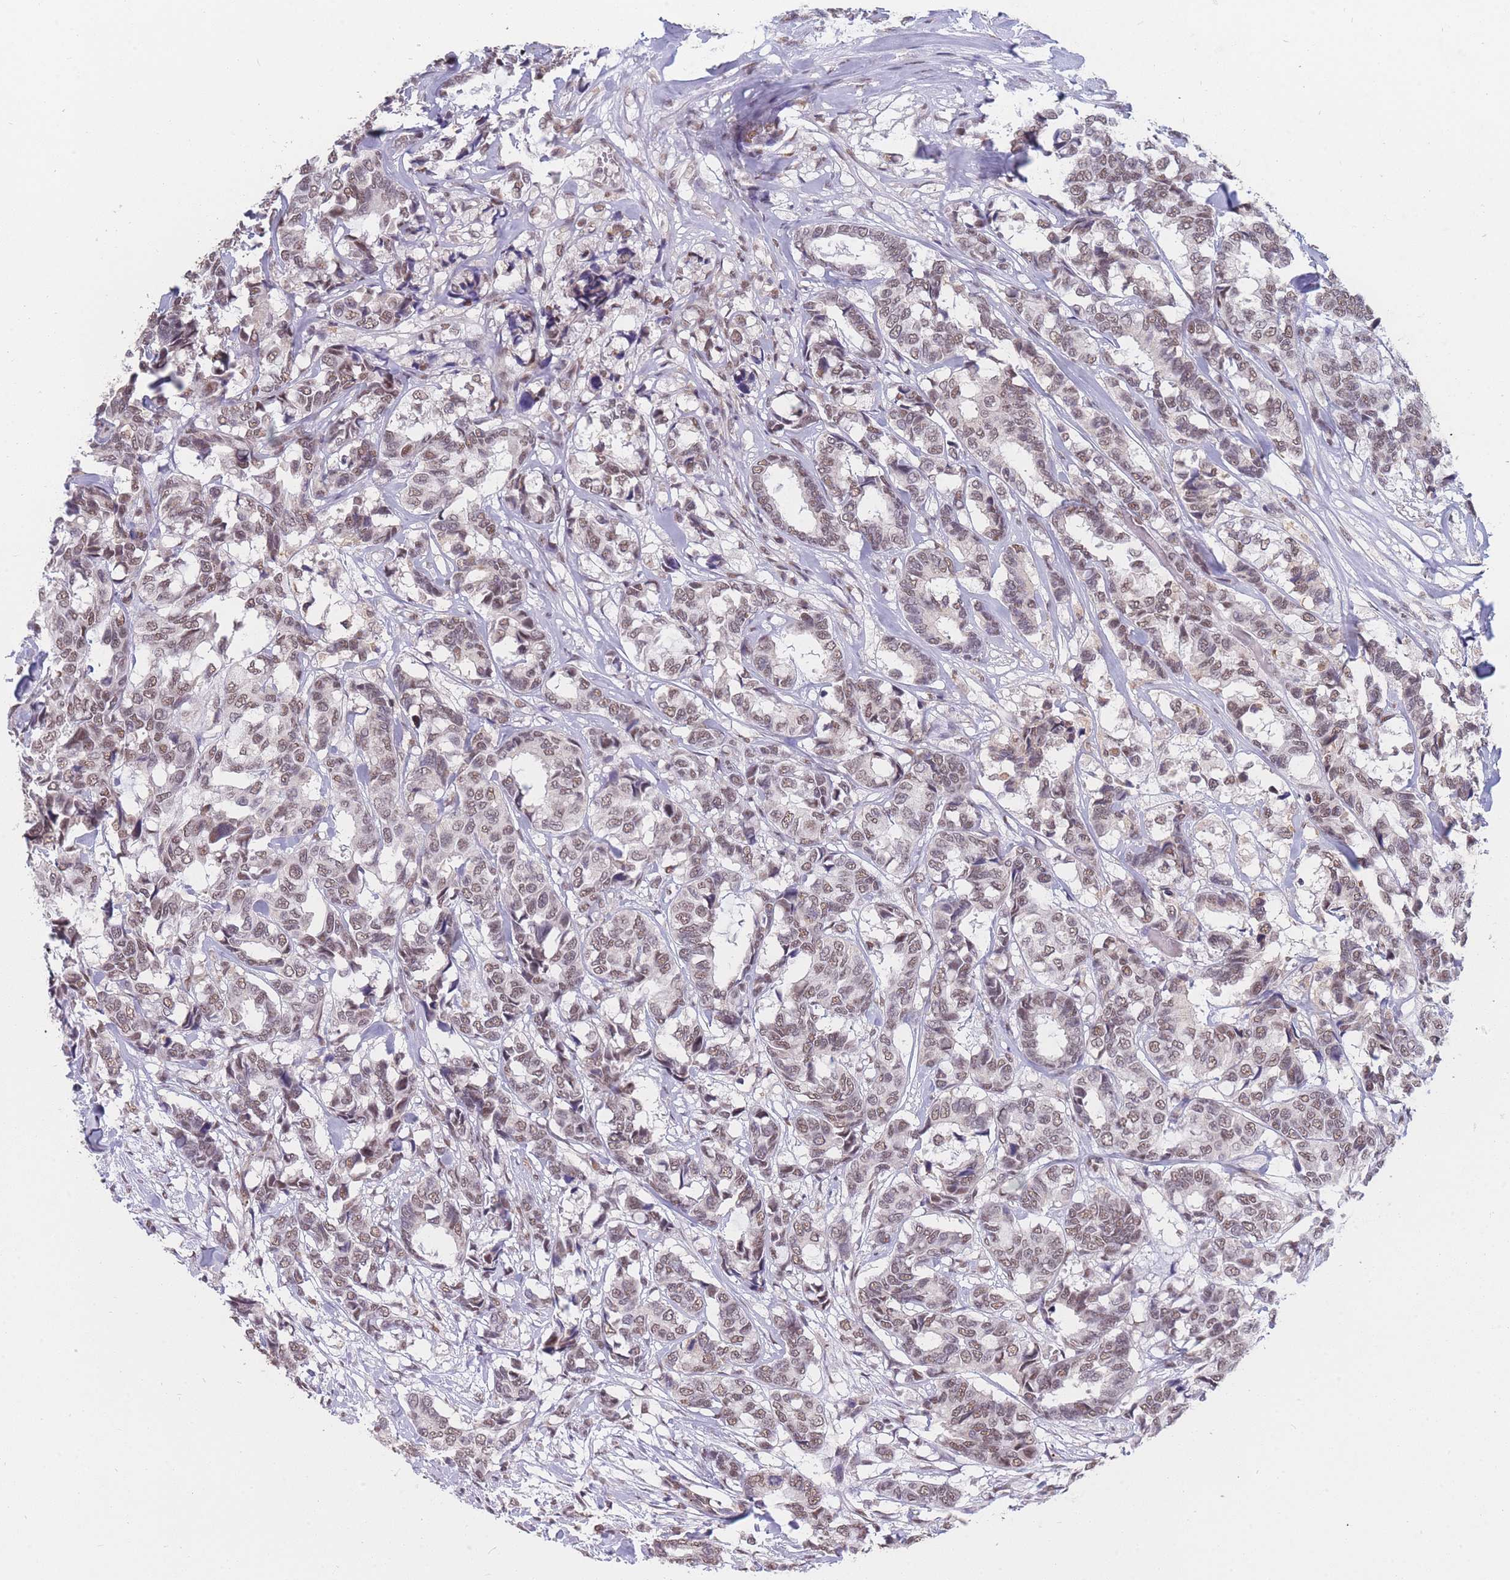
{"staining": {"intensity": "weak", "quantity": ">75%", "location": "nuclear"}, "tissue": "breast cancer", "cell_type": "Tumor cells", "image_type": "cancer", "snomed": [{"axis": "morphology", "description": "Duct carcinoma"}, {"axis": "topography", "description": "Breast"}], "caption": "DAB (3,3'-diaminobenzidine) immunohistochemical staining of human infiltrating ductal carcinoma (breast) demonstrates weak nuclear protein staining in about >75% of tumor cells.", "gene": "SNRPA1", "patient": {"sex": "female", "age": 87}}